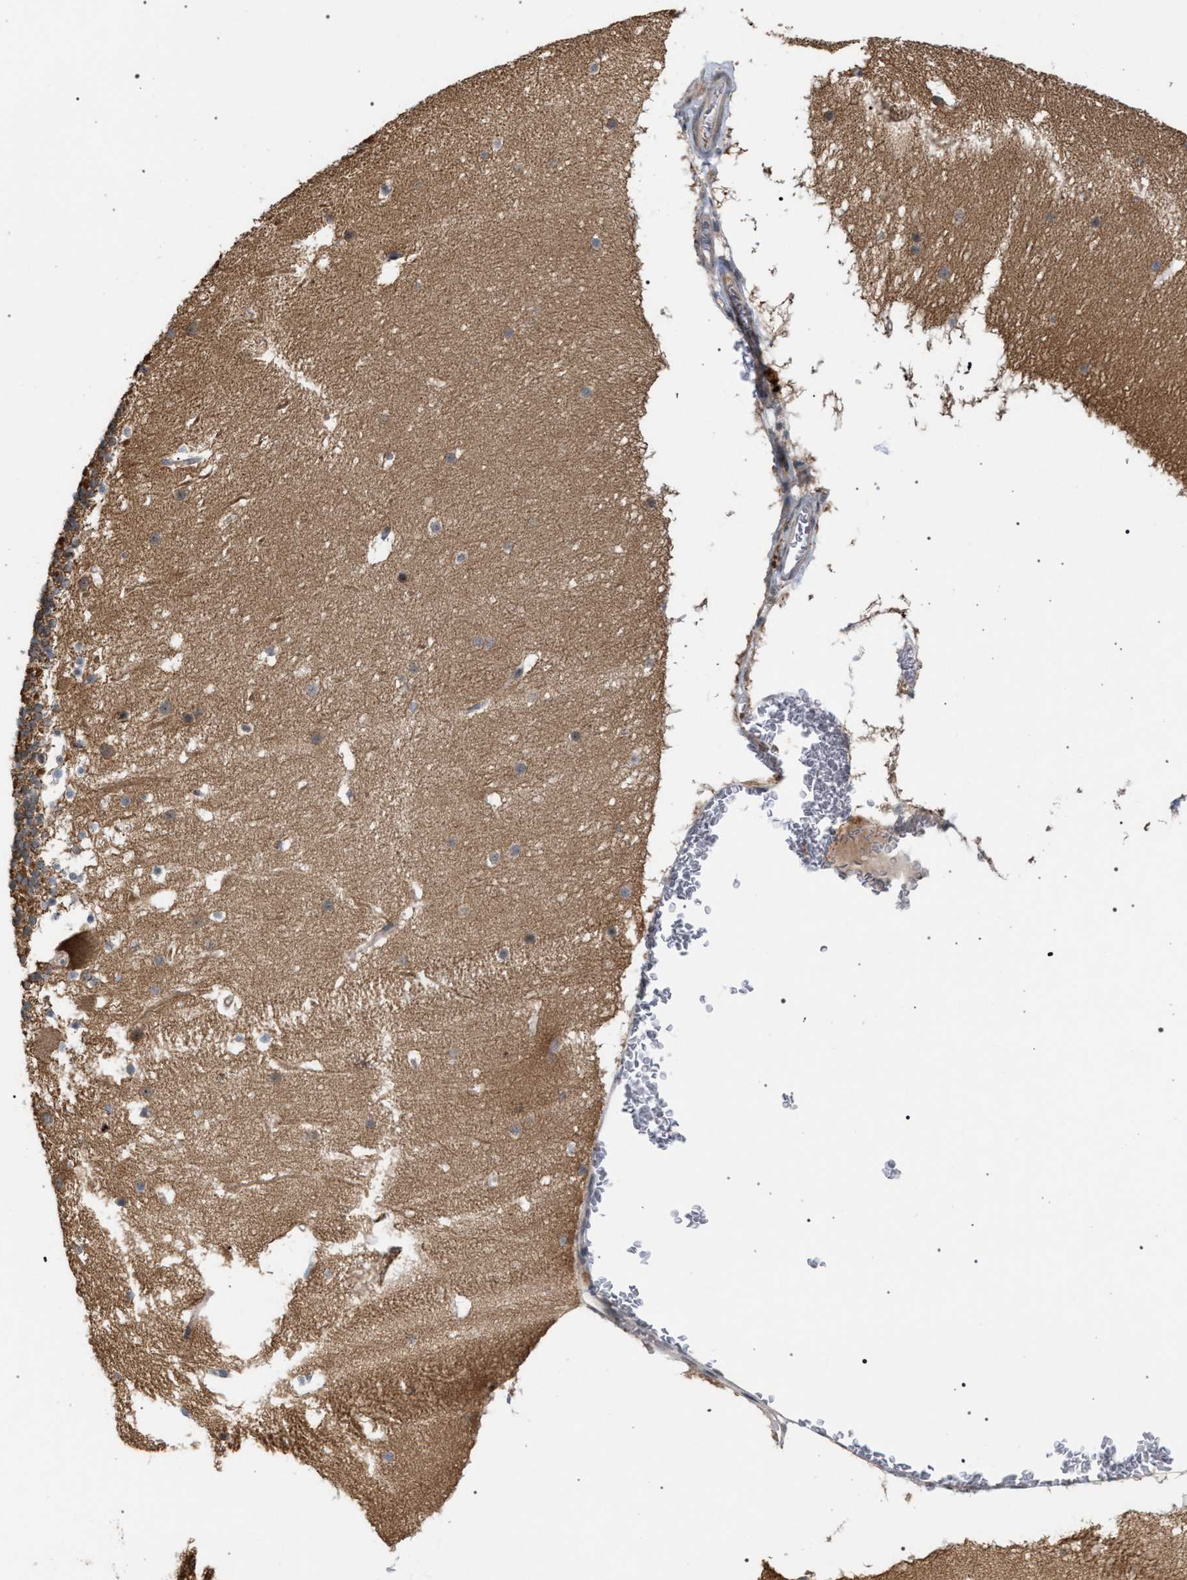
{"staining": {"intensity": "moderate", "quantity": ">75%", "location": "cytoplasmic/membranous"}, "tissue": "cerebellum", "cell_type": "Cells in granular layer", "image_type": "normal", "snomed": [{"axis": "morphology", "description": "Normal tissue, NOS"}, {"axis": "topography", "description": "Cerebellum"}], "caption": "Cerebellum was stained to show a protein in brown. There is medium levels of moderate cytoplasmic/membranous expression in approximately >75% of cells in granular layer. Using DAB (3,3'-diaminobenzidine) (brown) and hematoxylin (blue) stains, captured at high magnification using brightfield microscopy.", "gene": "IRAK4", "patient": {"sex": "male", "age": 45}}